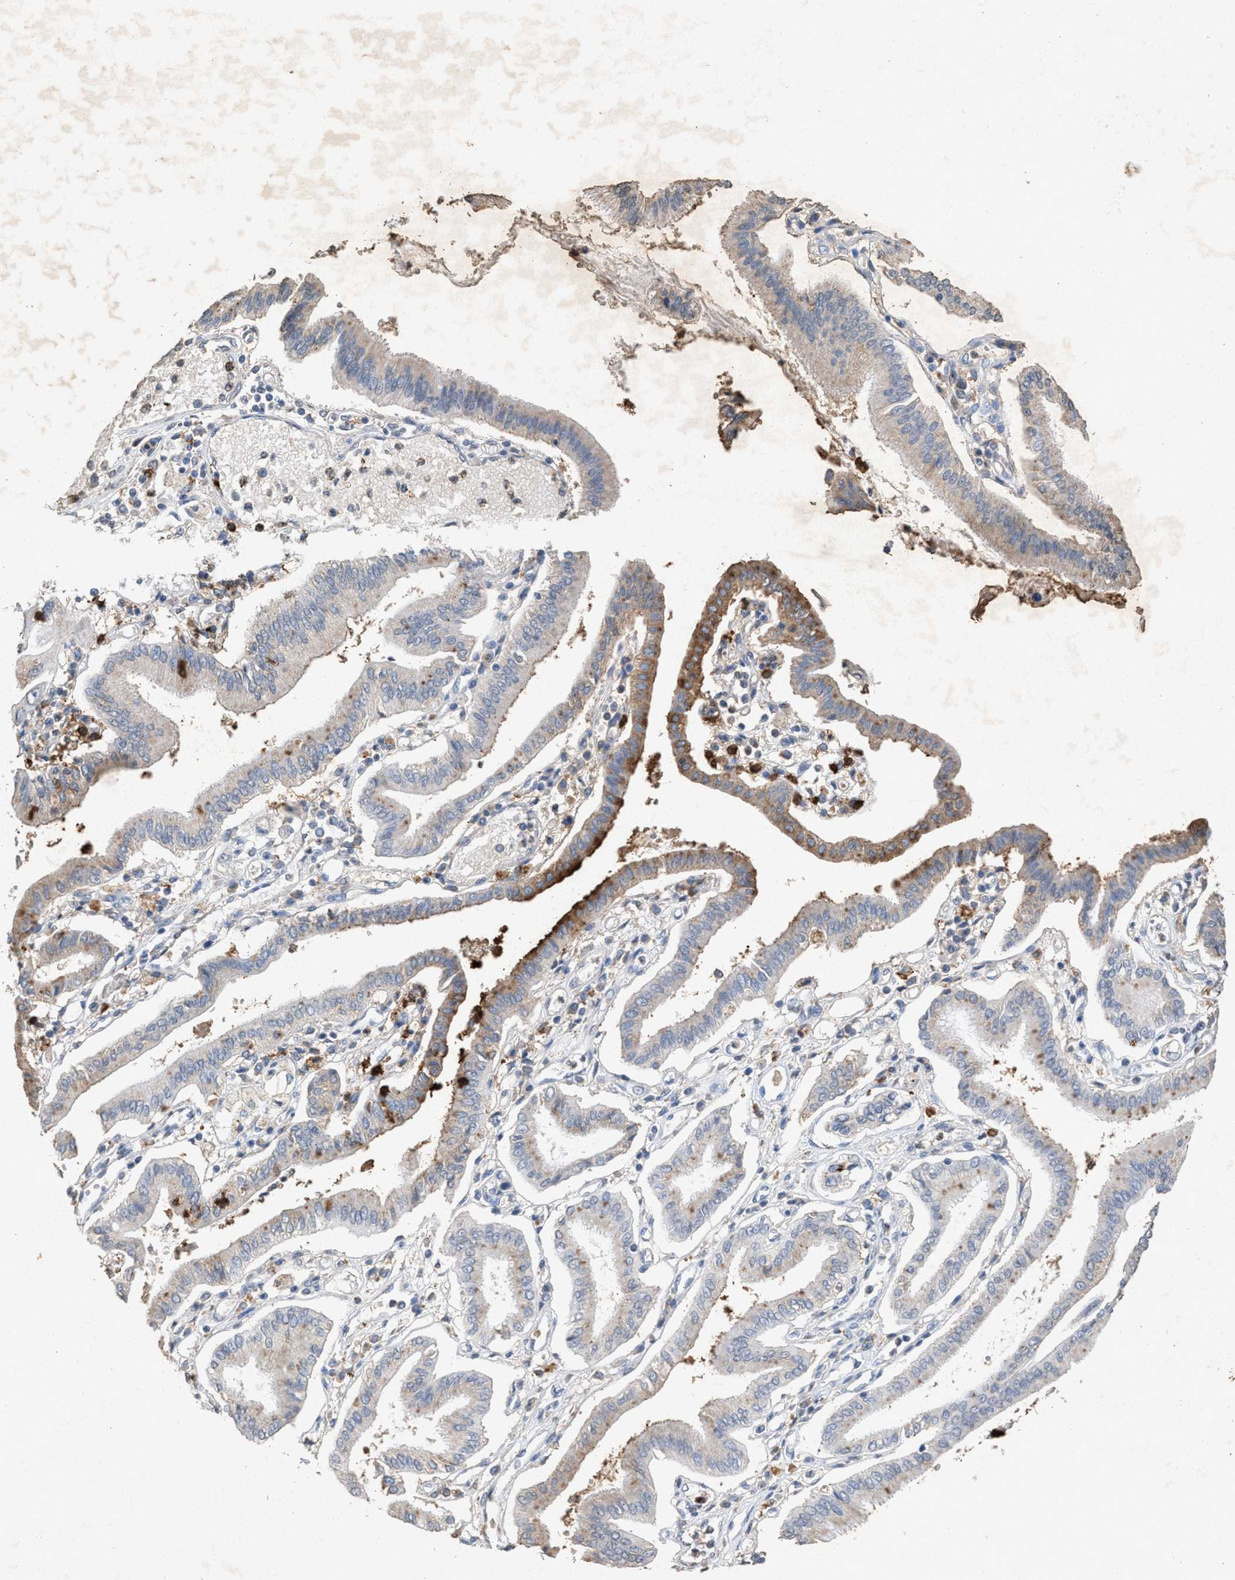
{"staining": {"intensity": "moderate", "quantity": "<25%", "location": "cytoplasmic/membranous"}, "tissue": "pancreatic cancer", "cell_type": "Tumor cells", "image_type": "cancer", "snomed": [{"axis": "morphology", "description": "Adenocarcinoma, NOS"}, {"axis": "topography", "description": "Pancreas"}], "caption": "The micrograph demonstrates a brown stain indicating the presence of a protein in the cytoplasmic/membranous of tumor cells in pancreatic cancer (adenocarcinoma). Using DAB (3,3'-diaminobenzidine) (brown) and hematoxylin (blue) stains, captured at high magnification using brightfield microscopy.", "gene": "LTB4R2", "patient": {"sex": "male", "age": 56}}